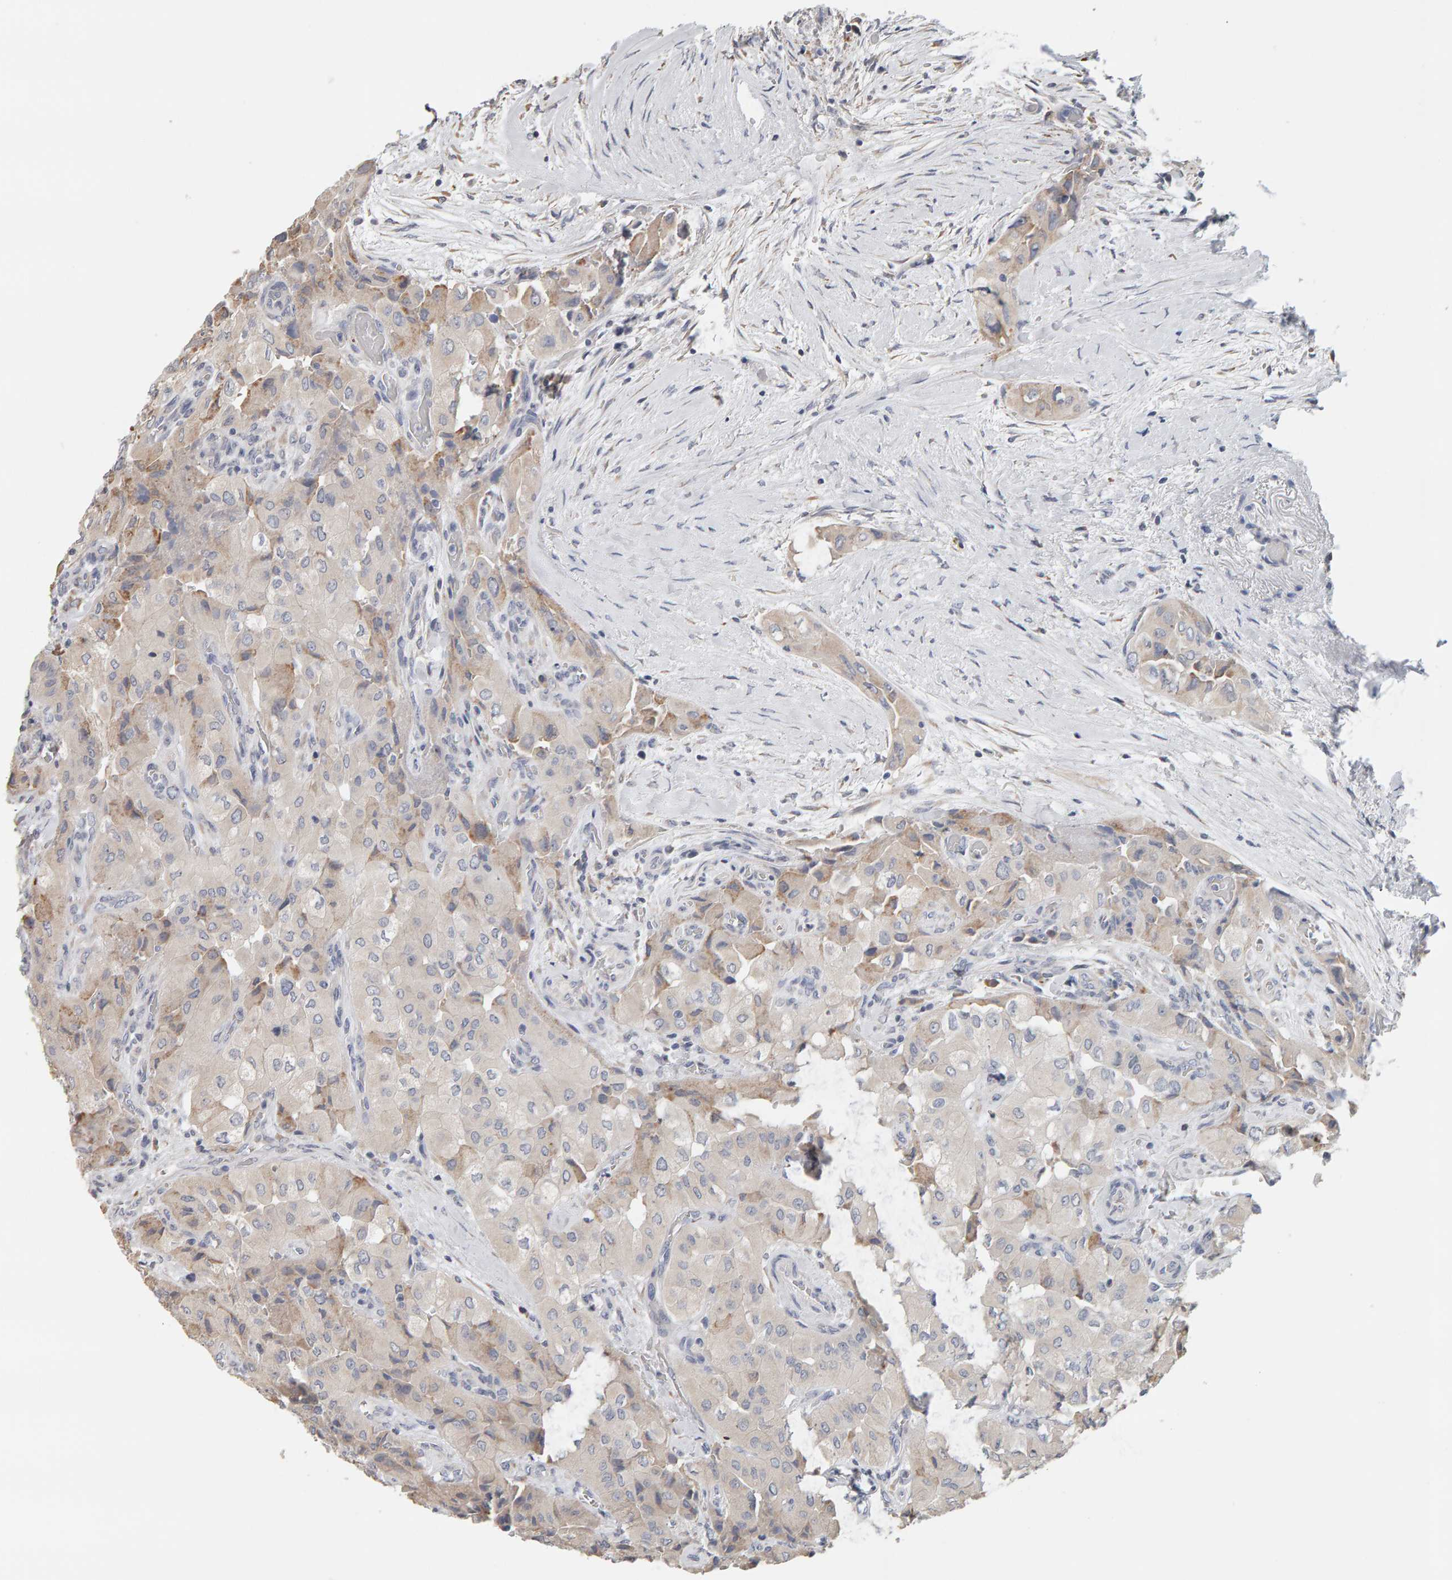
{"staining": {"intensity": "weak", "quantity": "<25%", "location": "cytoplasmic/membranous"}, "tissue": "thyroid cancer", "cell_type": "Tumor cells", "image_type": "cancer", "snomed": [{"axis": "morphology", "description": "Papillary adenocarcinoma, NOS"}, {"axis": "topography", "description": "Thyroid gland"}], "caption": "DAB immunohistochemical staining of human thyroid papillary adenocarcinoma reveals no significant positivity in tumor cells.", "gene": "ADHFE1", "patient": {"sex": "female", "age": 59}}